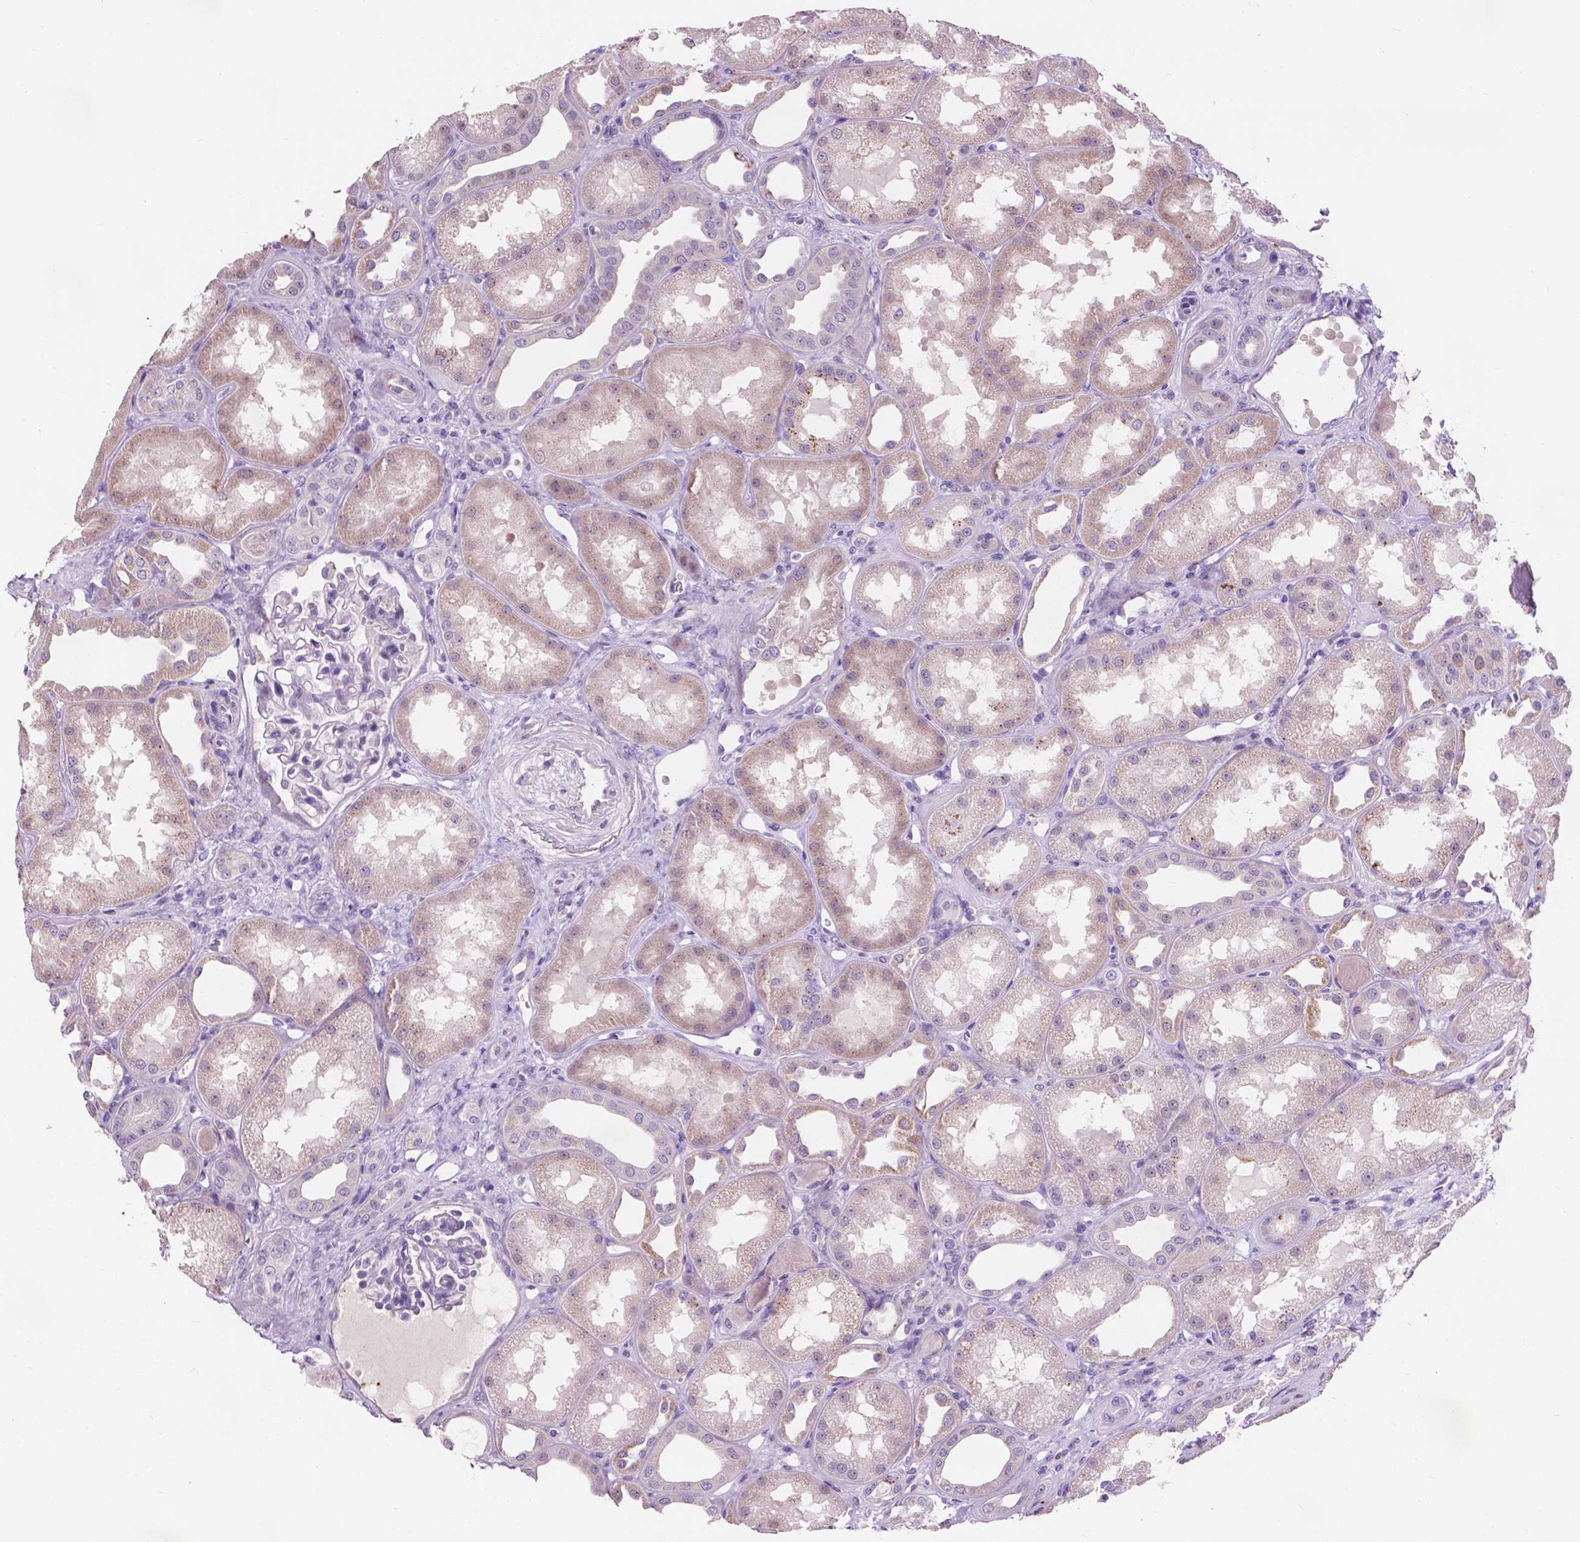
{"staining": {"intensity": "negative", "quantity": "none", "location": "none"}, "tissue": "kidney", "cell_type": "Cells in glomeruli", "image_type": "normal", "snomed": [{"axis": "morphology", "description": "Normal tissue, NOS"}, {"axis": "topography", "description": "Kidney"}], "caption": "Immunohistochemistry photomicrograph of benign kidney: kidney stained with DAB (3,3'-diaminobenzidine) demonstrates no significant protein staining in cells in glomeruli.", "gene": "IREB2", "patient": {"sex": "male", "age": 61}}